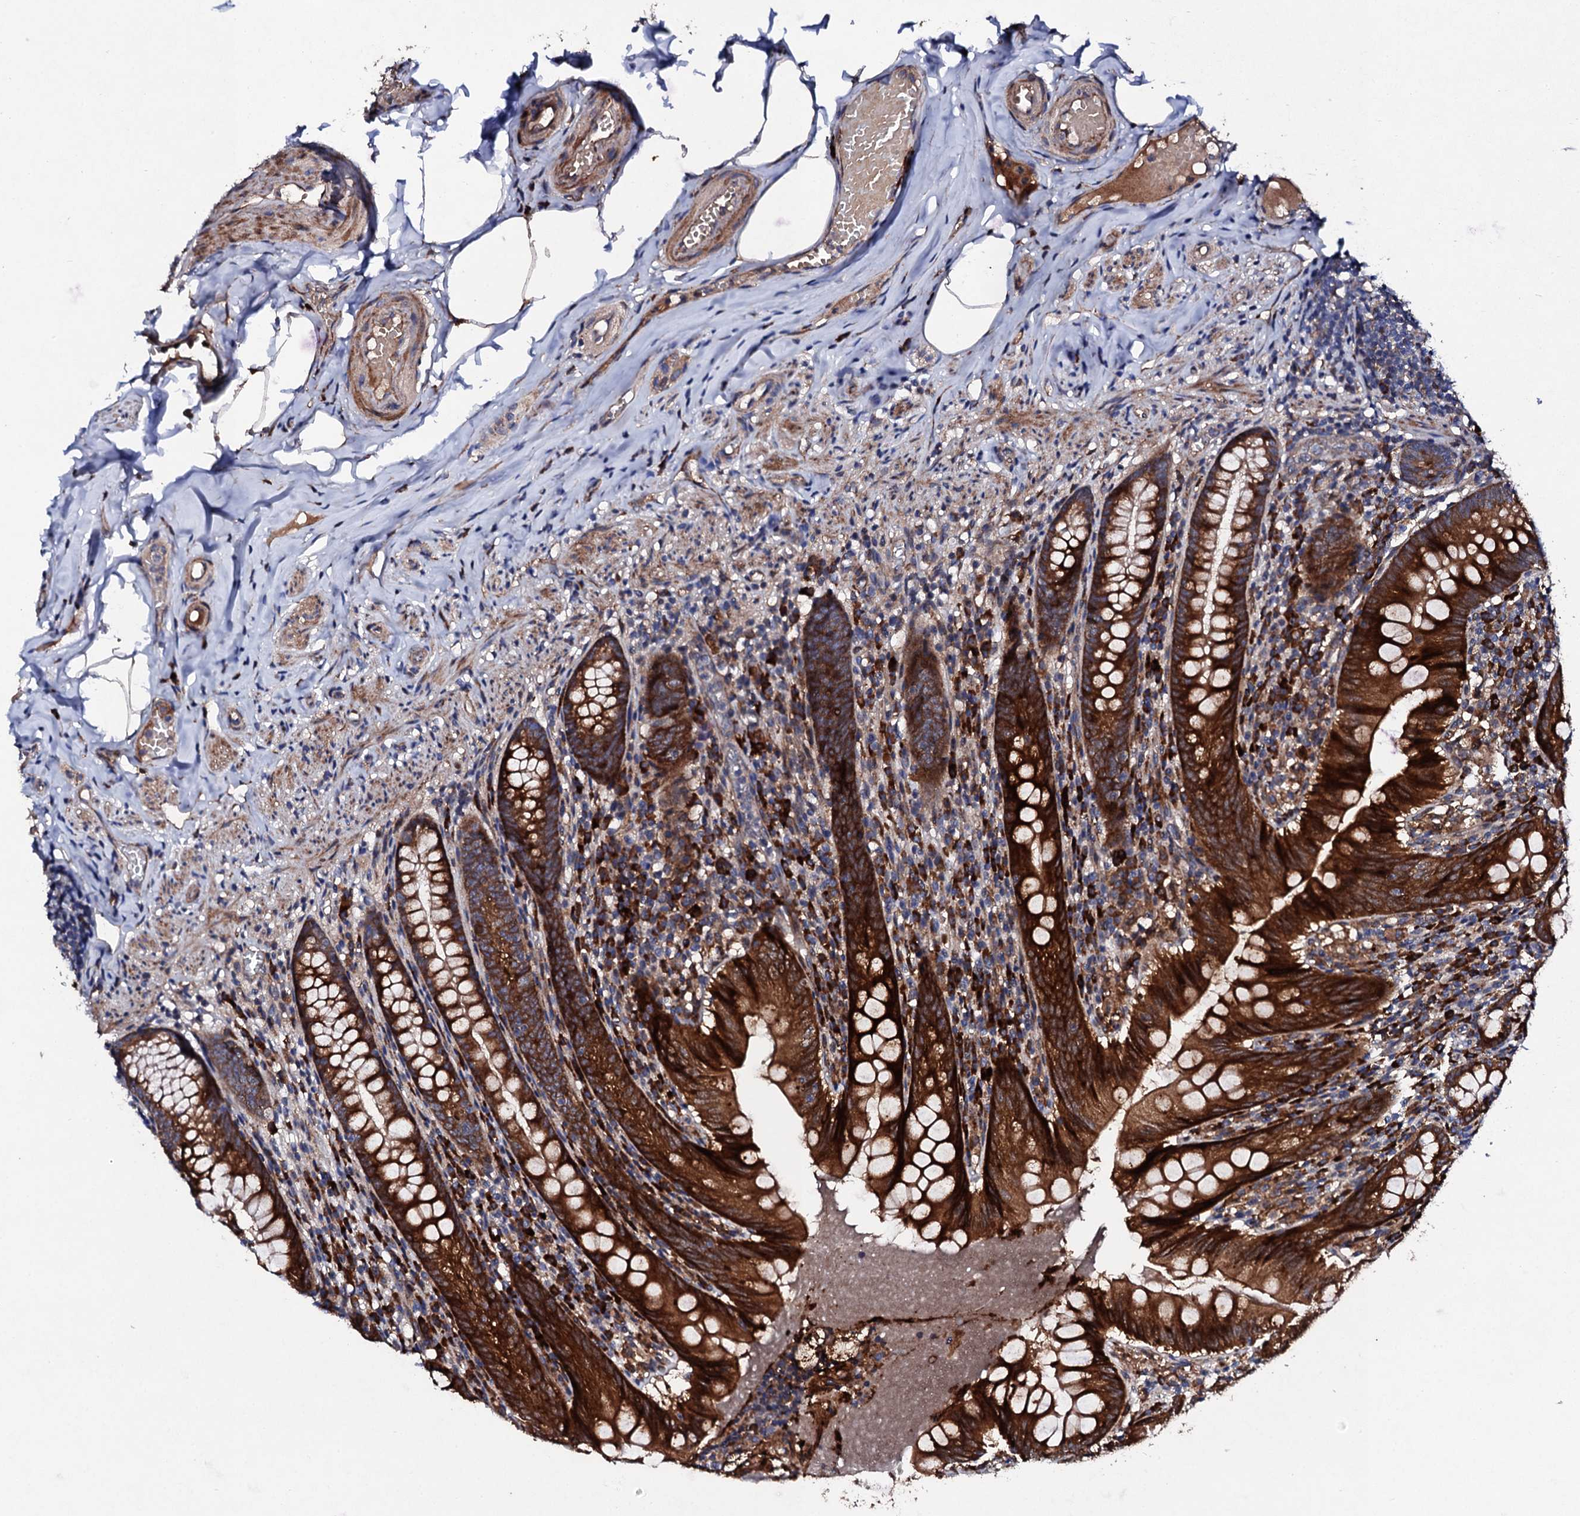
{"staining": {"intensity": "strong", "quantity": ">75%", "location": "cytoplasmic/membranous"}, "tissue": "appendix", "cell_type": "Glandular cells", "image_type": "normal", "snomed": [{"axis": "morphology", "description": "Normal tissue, NOS"}, {"axis": "topography", "description": "Appendix"}], "caption": "Approximately >75% of glandular cells in benign human appendix demonstrate strong cytoplasmic/membranous protein positivity as visualized by brown immunohistochemical staining.", "gene": "LIPT2", "patient": {"sex": "male", "age": 55}}